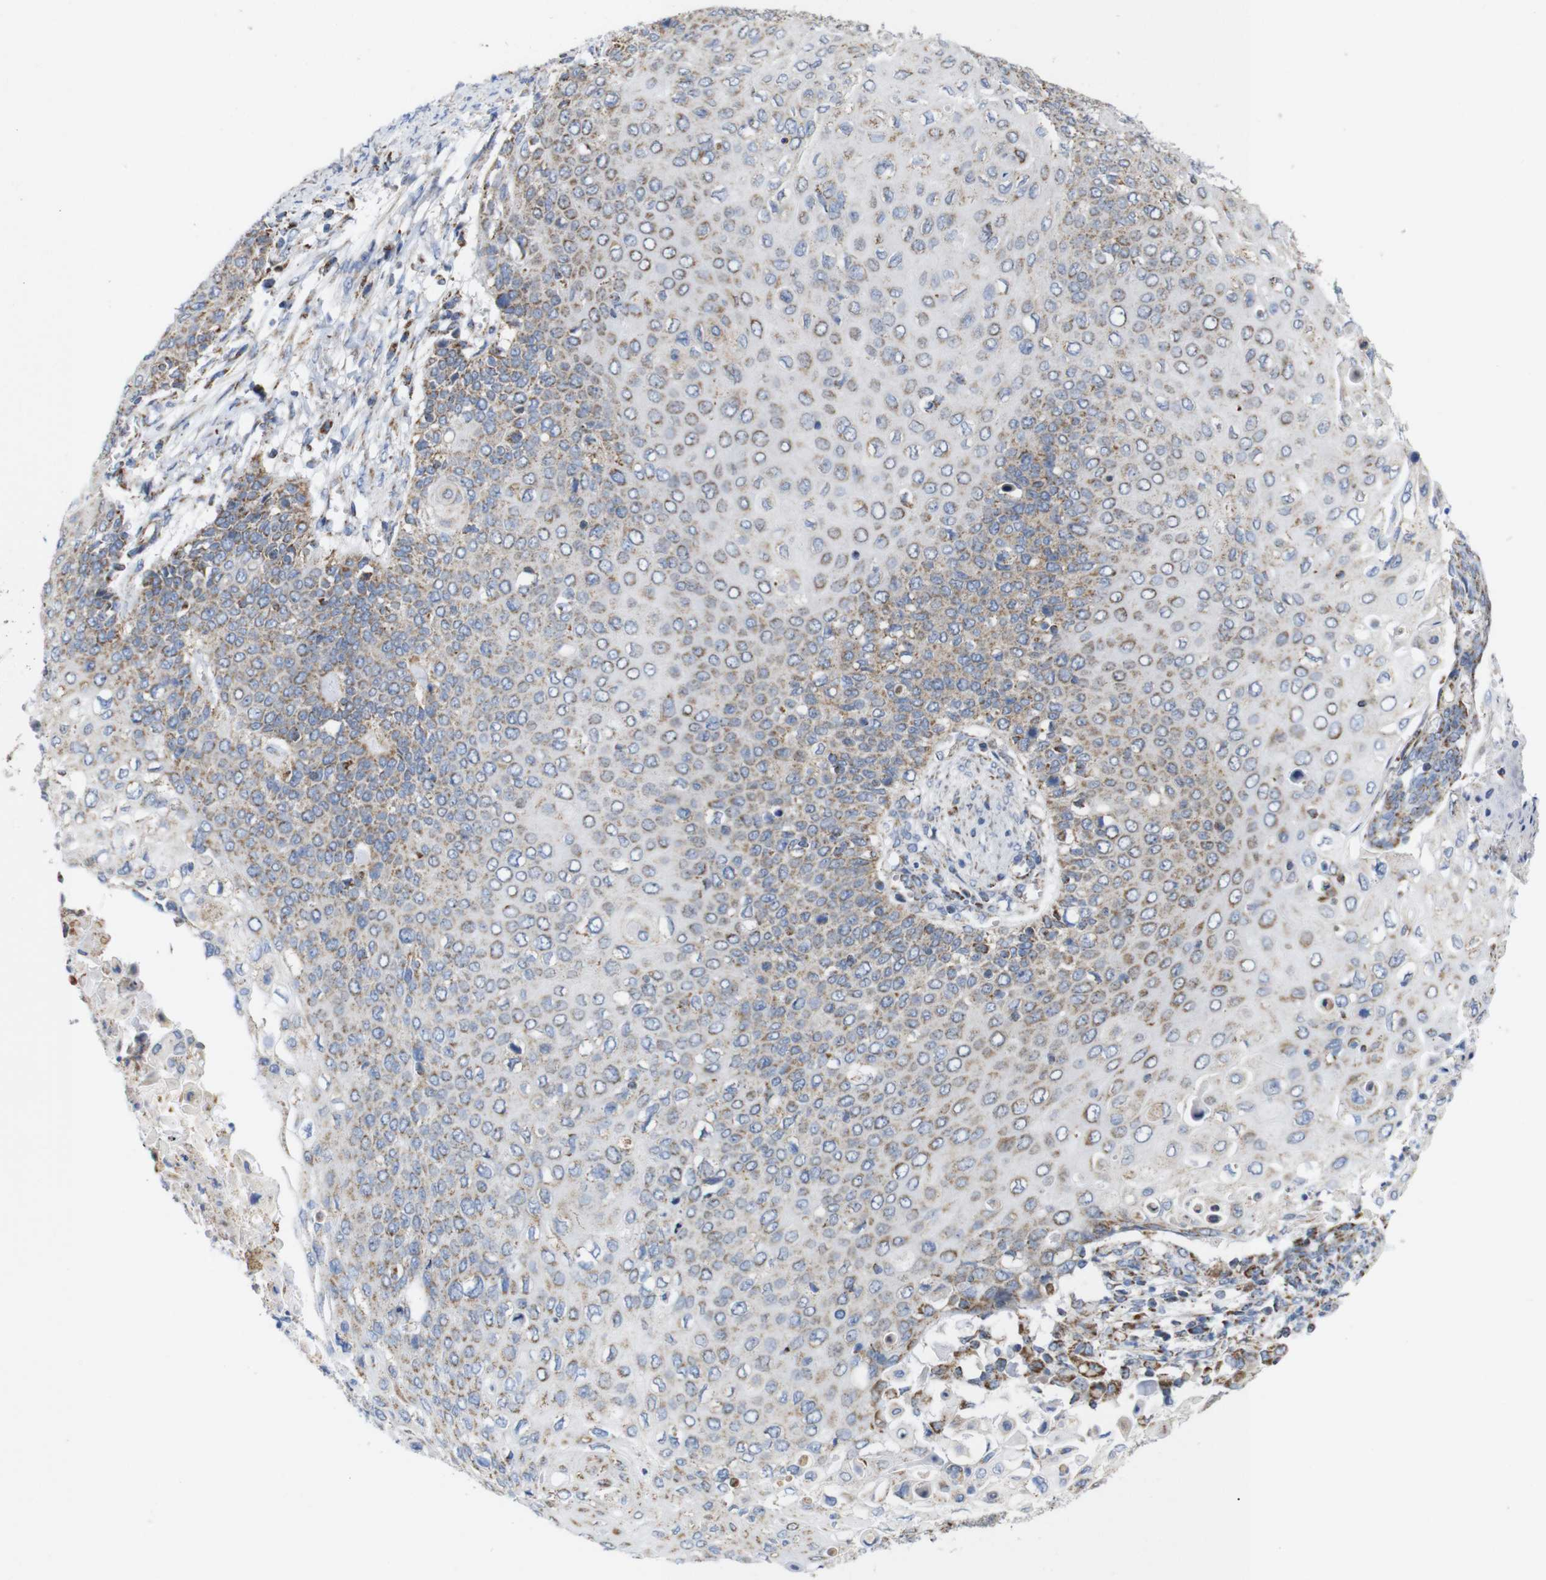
{"staining": {"intensity": "moderate", "quantity": "25%-75%", "location": "cytoplasmic/membranous"}, "tissue": "cervical cancer", "cell_type": "Tumor cells", "image_type": "cancer", "snomed": [{"axis": "morphology", "description": "Squamous cell carcinoma, NOS"}, {"axis": "topography", "description": "Cervix"}], "caption": "A photomicrograph showing moderate cytoplasmic/membranous staining in about 25%-75% of tumor cells in squamous cell carcinoma (cervical), as visualized by brown immunohistochemical staining.", "gene": "FAM171B", "patient": {"sex": "female", "age": 39}}